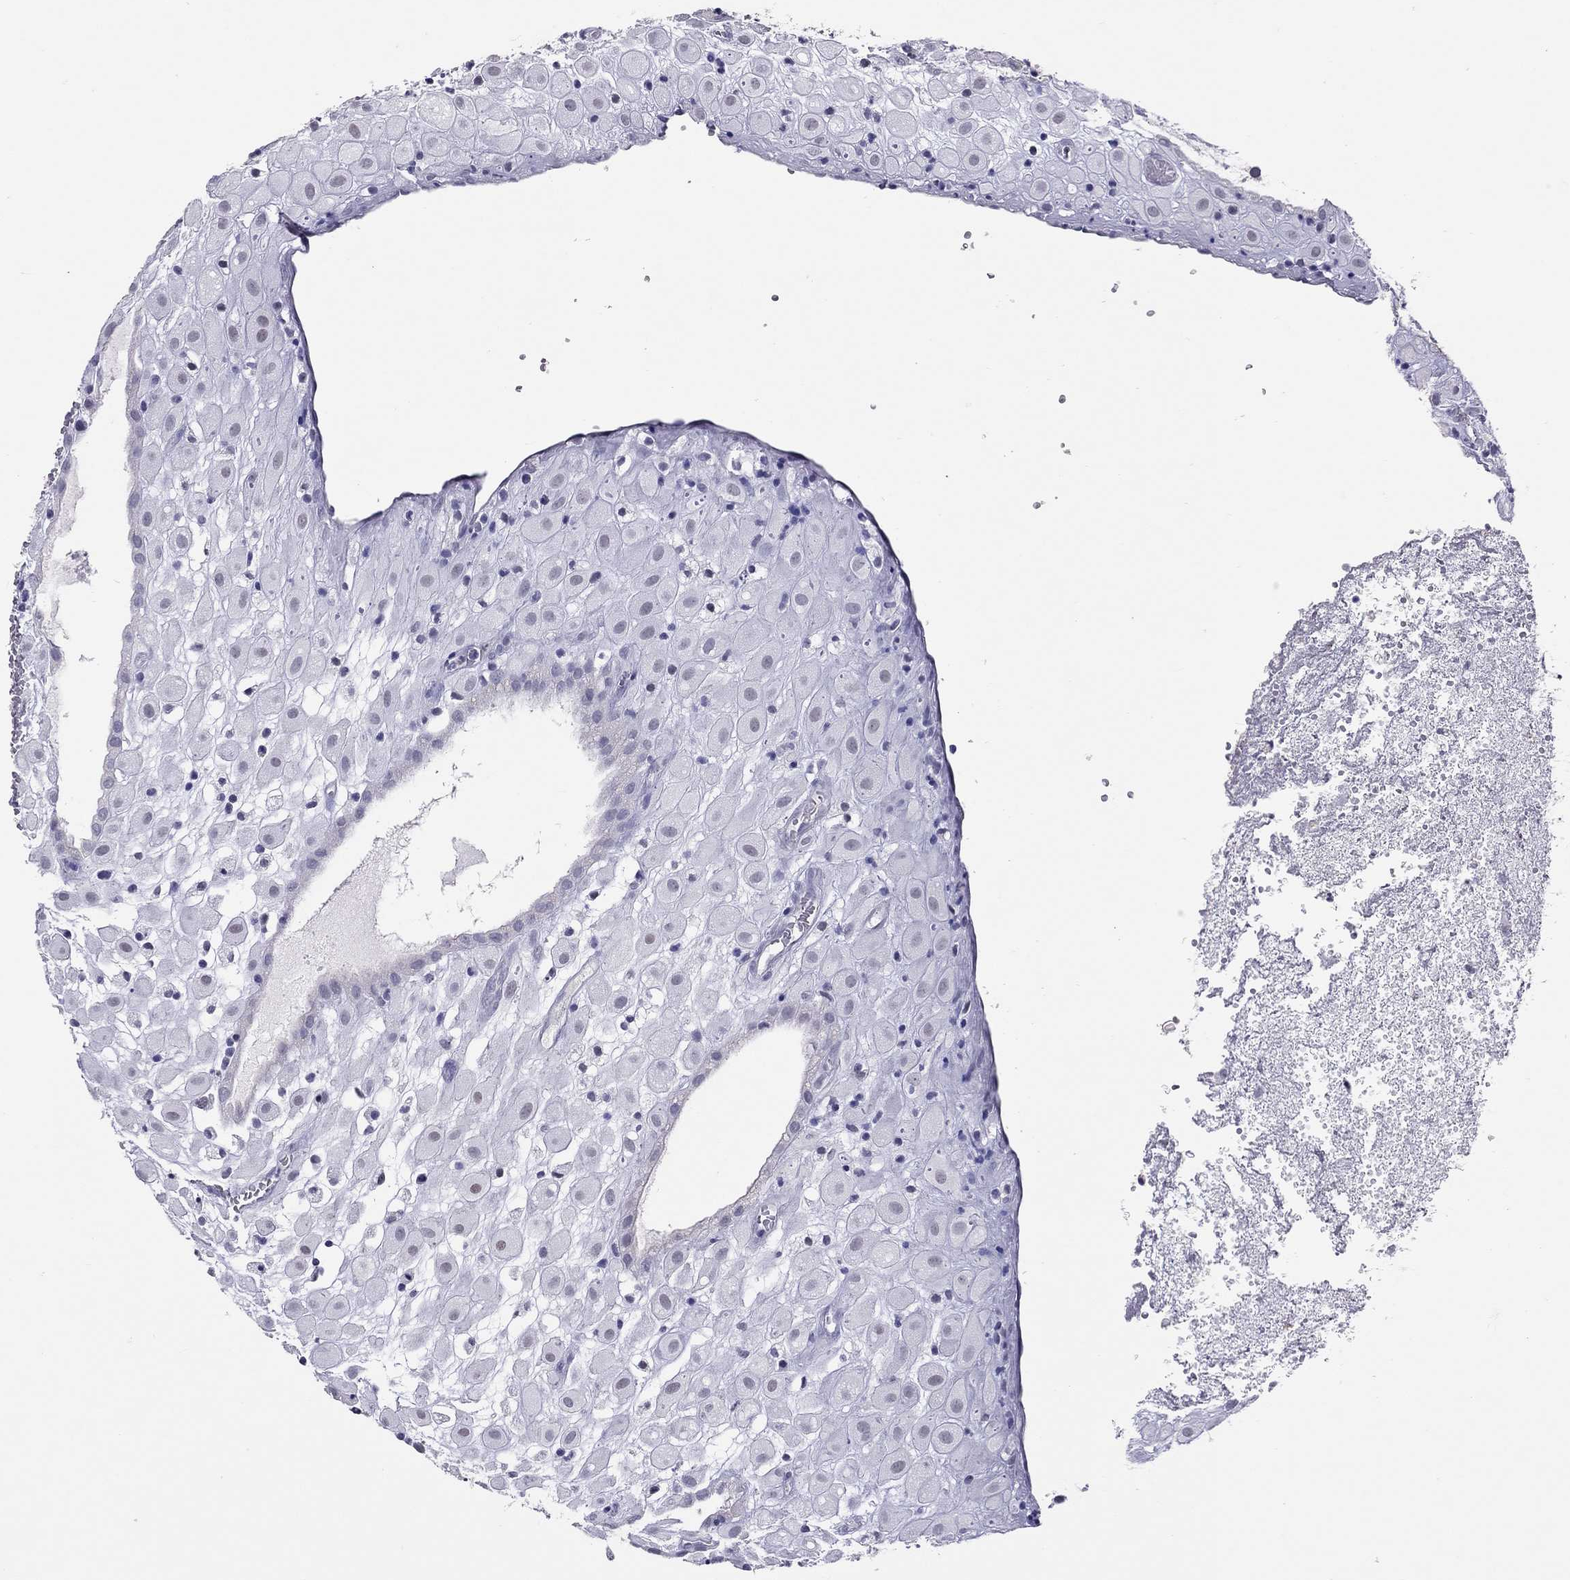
{"staining": {"intensity": "negative", "quantity": "none", "location": "none"}, "tissue": "placenta", "cell_type": "Decidual cells", "image_type": "normal", "snomed": [{"axis": "morphology", "description": "Normal tissue, NOS"}, {"axis": "topography", "description": "Placenta"}], "caption": "Decidual cells show no significant protein expression in unremarkable placenta. The staining is performed using DAB brown chromogen with nuclei counter-stained in using hematoxylin.", "gene": "JHY", "patient": {"sex": "female", "age": 24}}